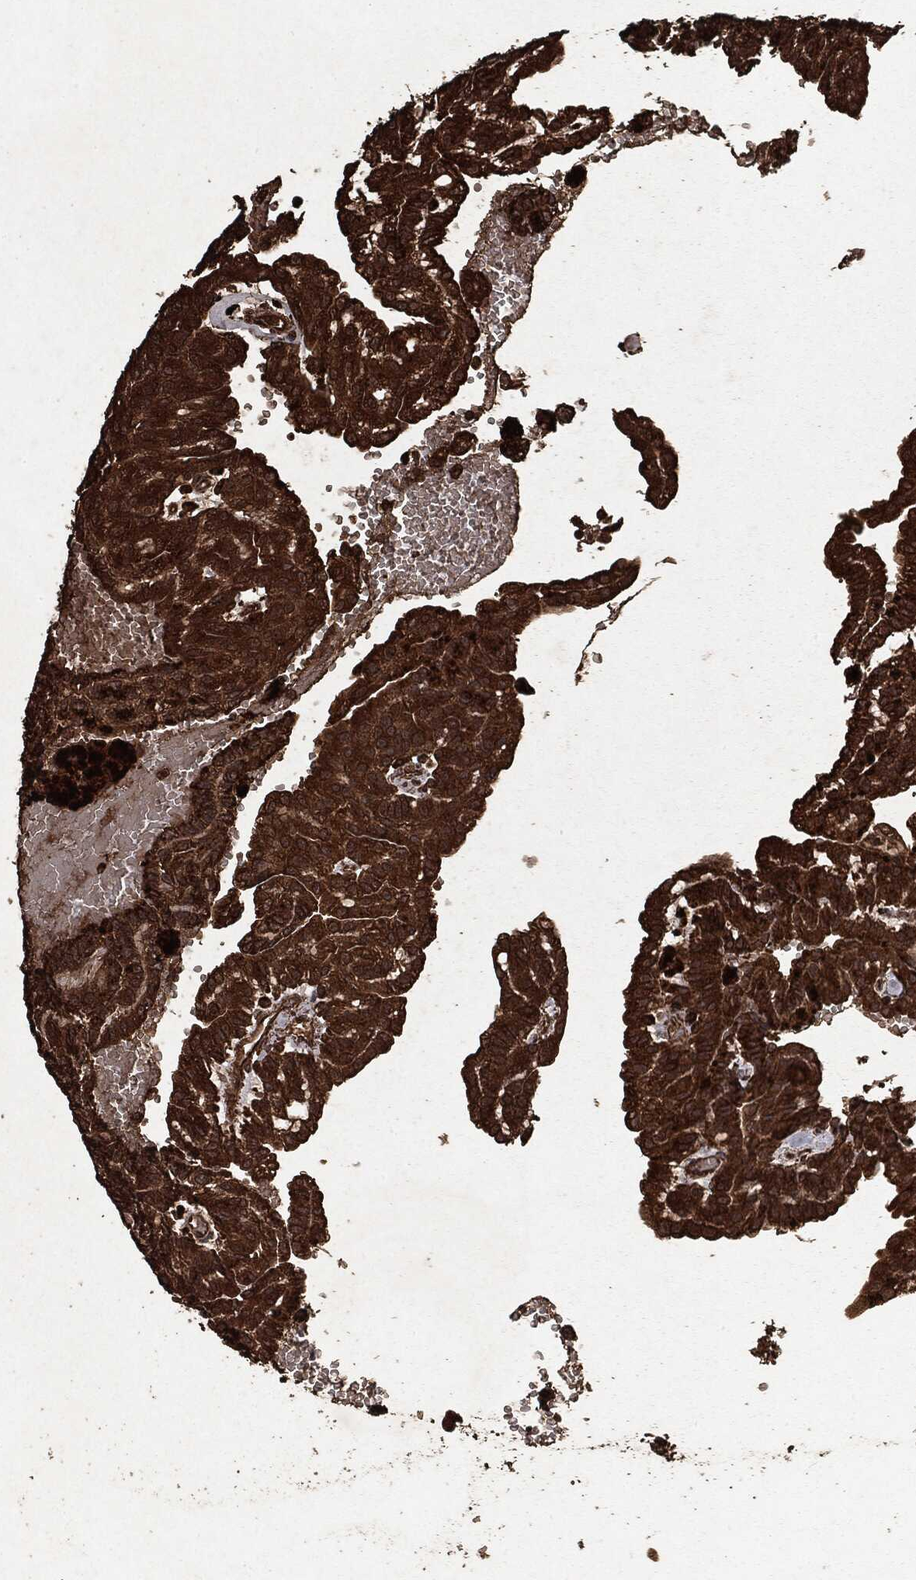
{"staining": {"intensity": "strong", "quantity": ">75%", "location": "cytoplasmic/membranous"}, "tissue": "renal cancer", "cell_type": "Tumor cells", "image_type": "cancer", "snomed": [{"axis": "morphology", "description": "Adenocarcinoma, NOS"}, {"axis": "topography", "description": "Kidney"}], "caption": "This image reveals adenocarcinoma (renal) stained with IHC to label a protein in brown. The cytoplasmic/membranous of tumor cells show strong positivity for the protein. Nuclei are counter-stained blue.", "gene": "ARAF", "patient": {"sex": "male", "age": 63}}